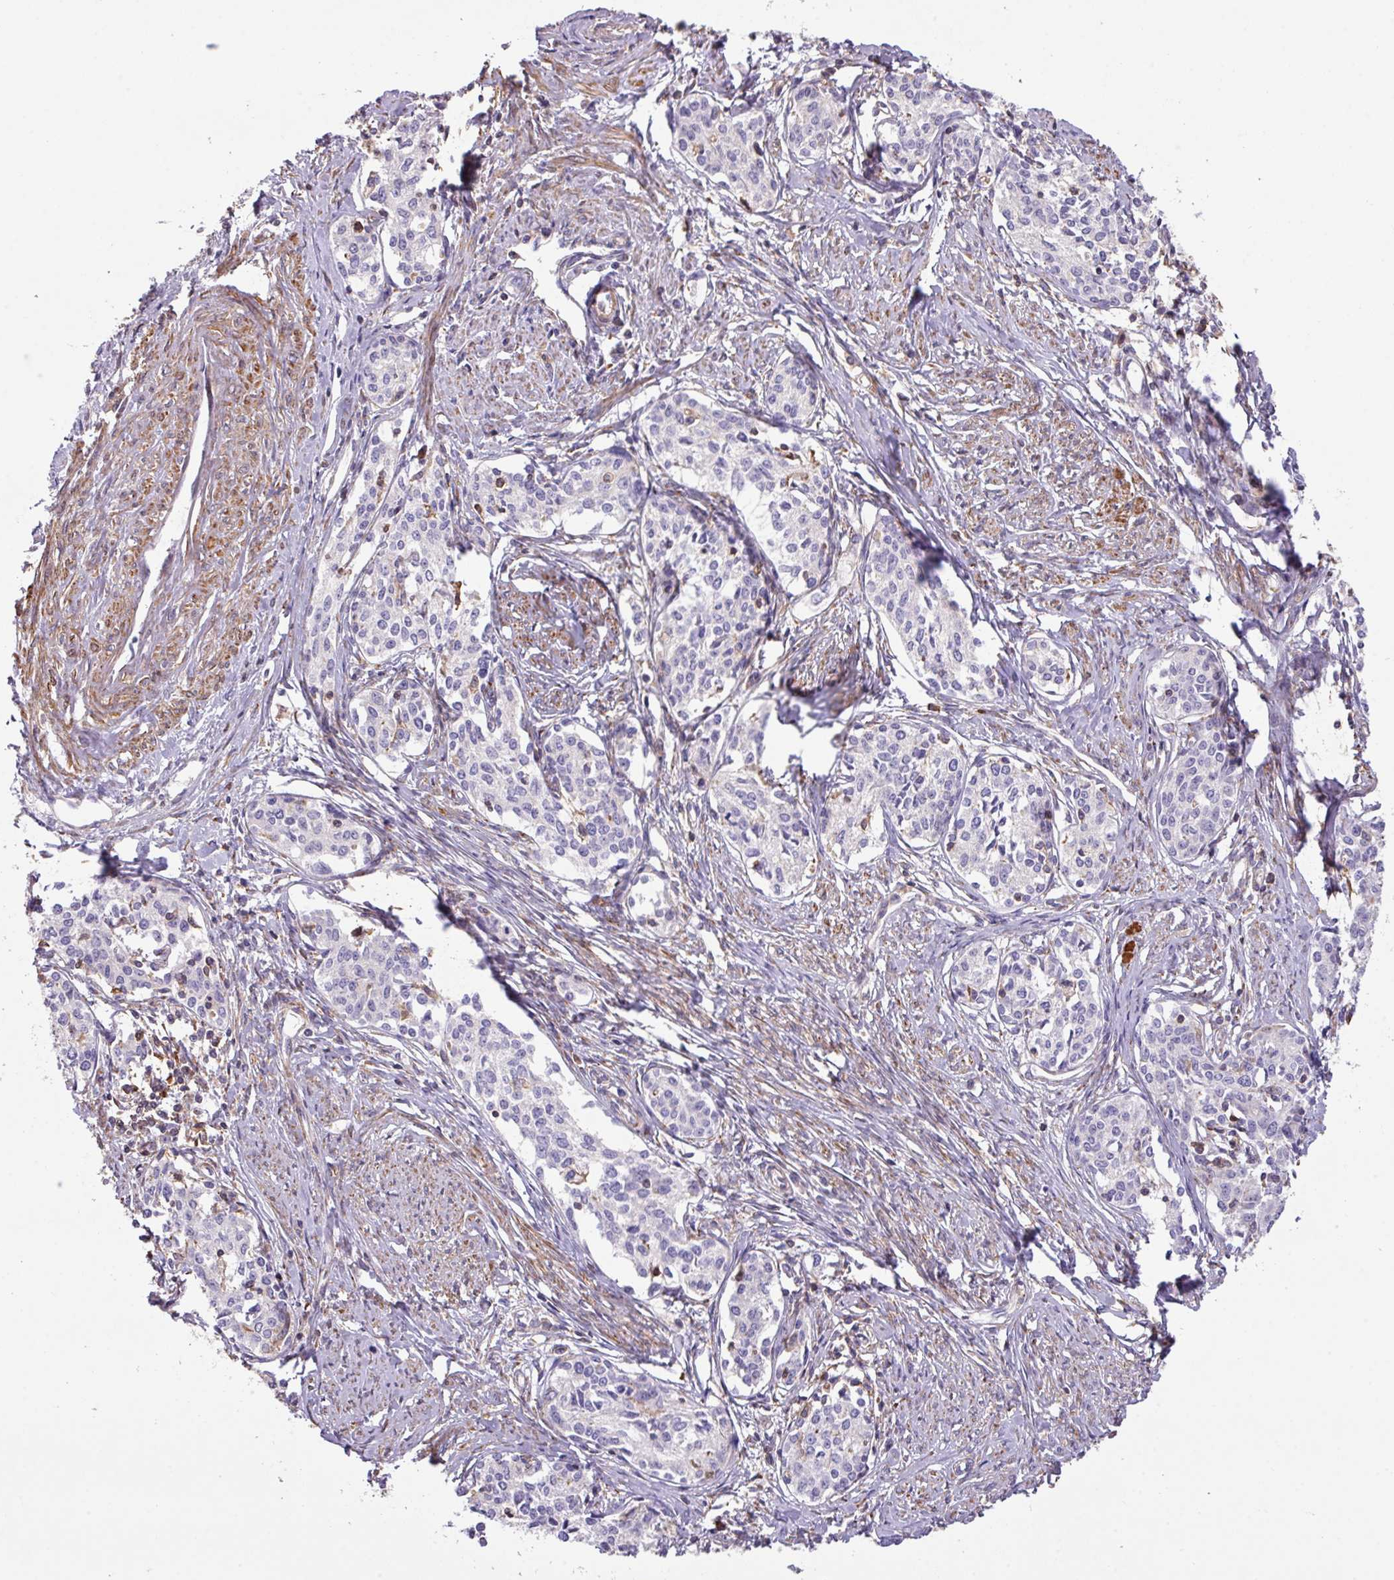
{"staining": {"intensity": "negative", "quantity": "none", "location": "none"}, "tissue": "cervical cancer", "cell_type": "Tumor cells", "image_type": "cancer", "snomed": [{"axis": "morphology", "description": "Squamous cell carcinoma, NOS"}, {"axis": "morphology", "description": "Adenocarcinoma, NOS"}, {"axis": "topography", "description": "Cervix"}], "caption": "Tumor cells are negative for protein expression in human cervical cancer.", "gene": "LRRC41", "patient": {"sex": "female", "age": 52}}